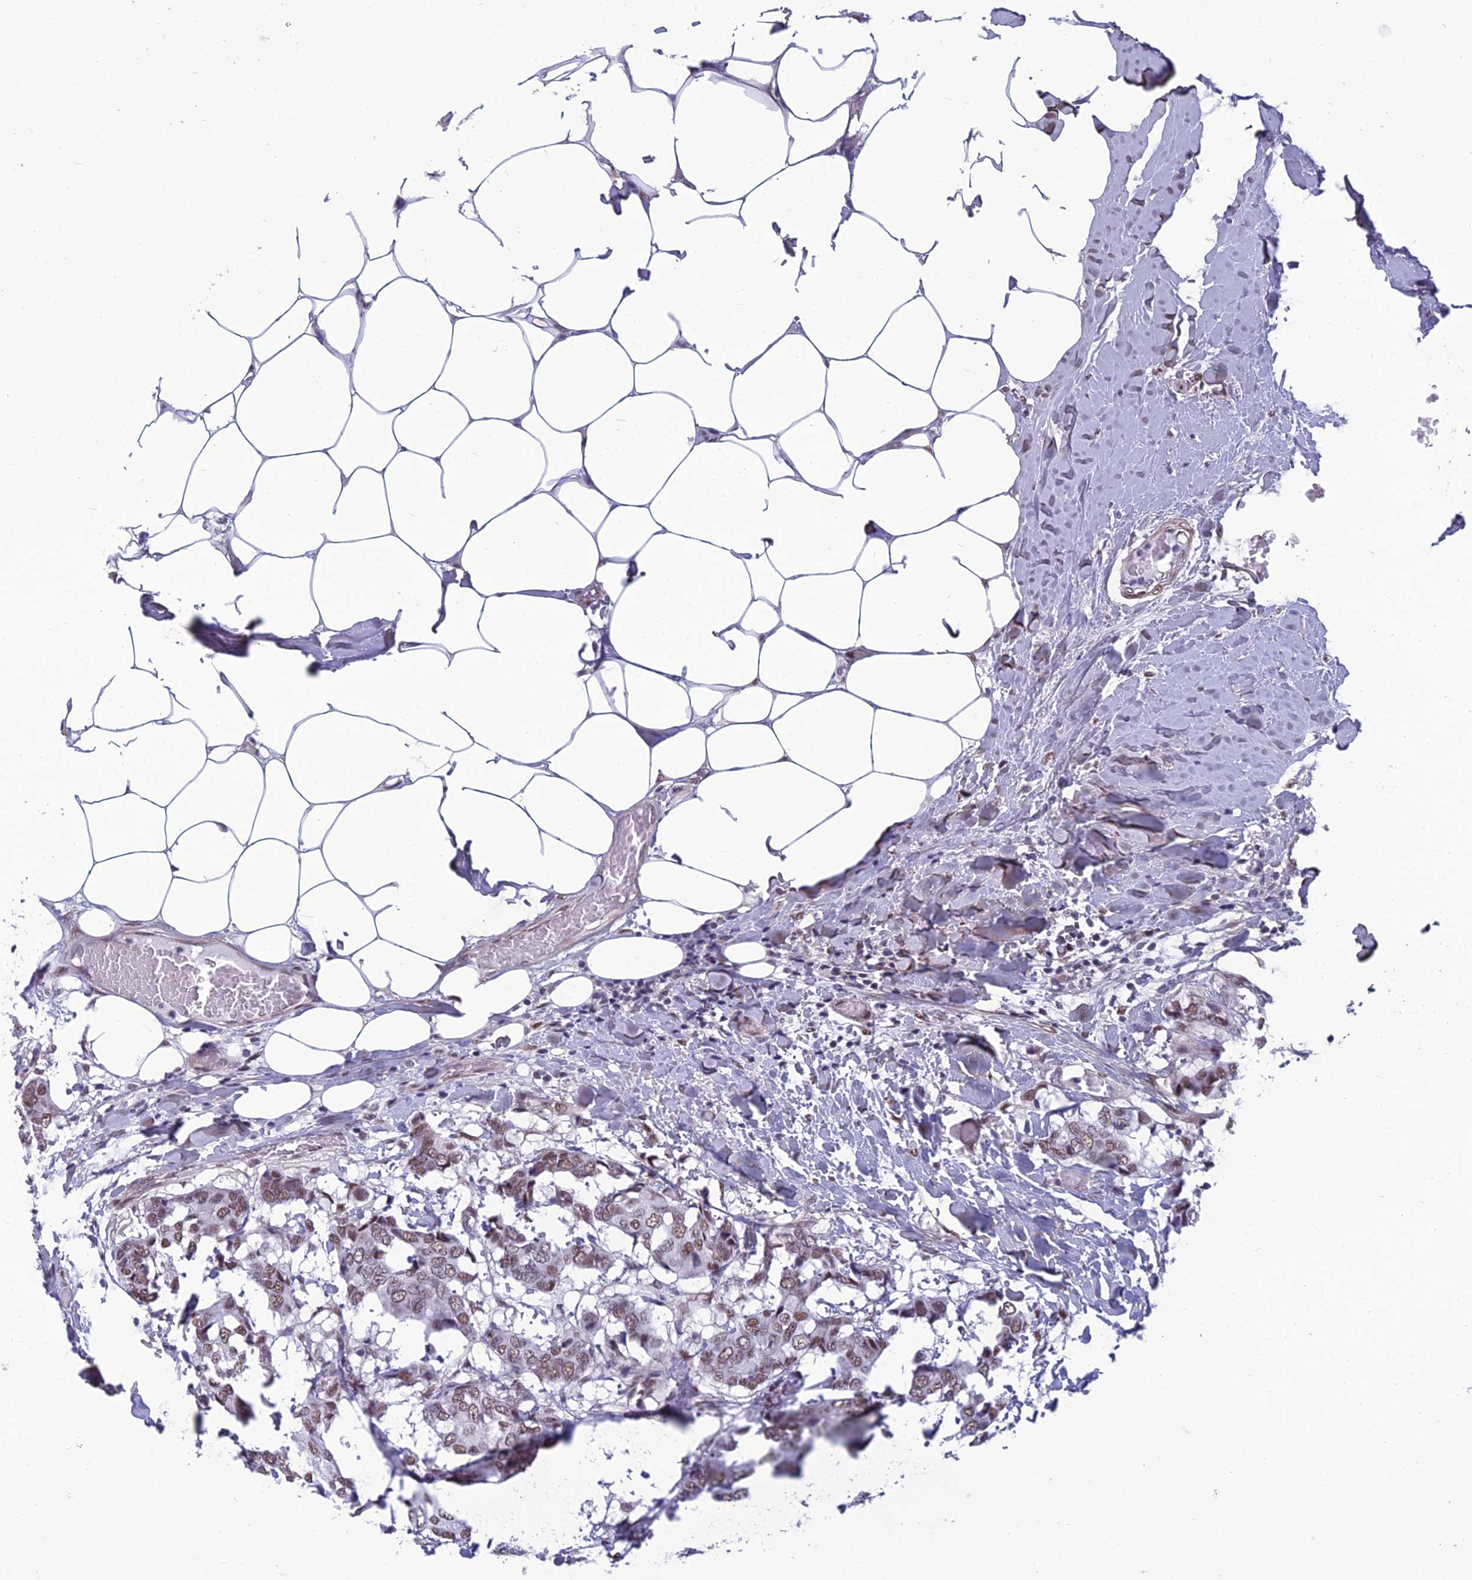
{"staining": {"intensity": "moderate", "quantity": ">75%", "location": "nuclear"}, "tissue": "breast cancer", "cell_type": "Tumor cells", "image_type": "cancer", "snomed": [{"axis": "morphology", "description": "Duct carcinoma"}, {"axis": "topography", "description": "Breast"}], "caption": "Infiltrating ductal carcinoma (breast) stained with IHC reveals moderate nuclear expression in approximately >75% of tumor cells. Ihc stains the protein of interest in brown and the nuclei are stained blue.", "gene": "RSRC1", "patient": {"sex": "female", "age": 75}}